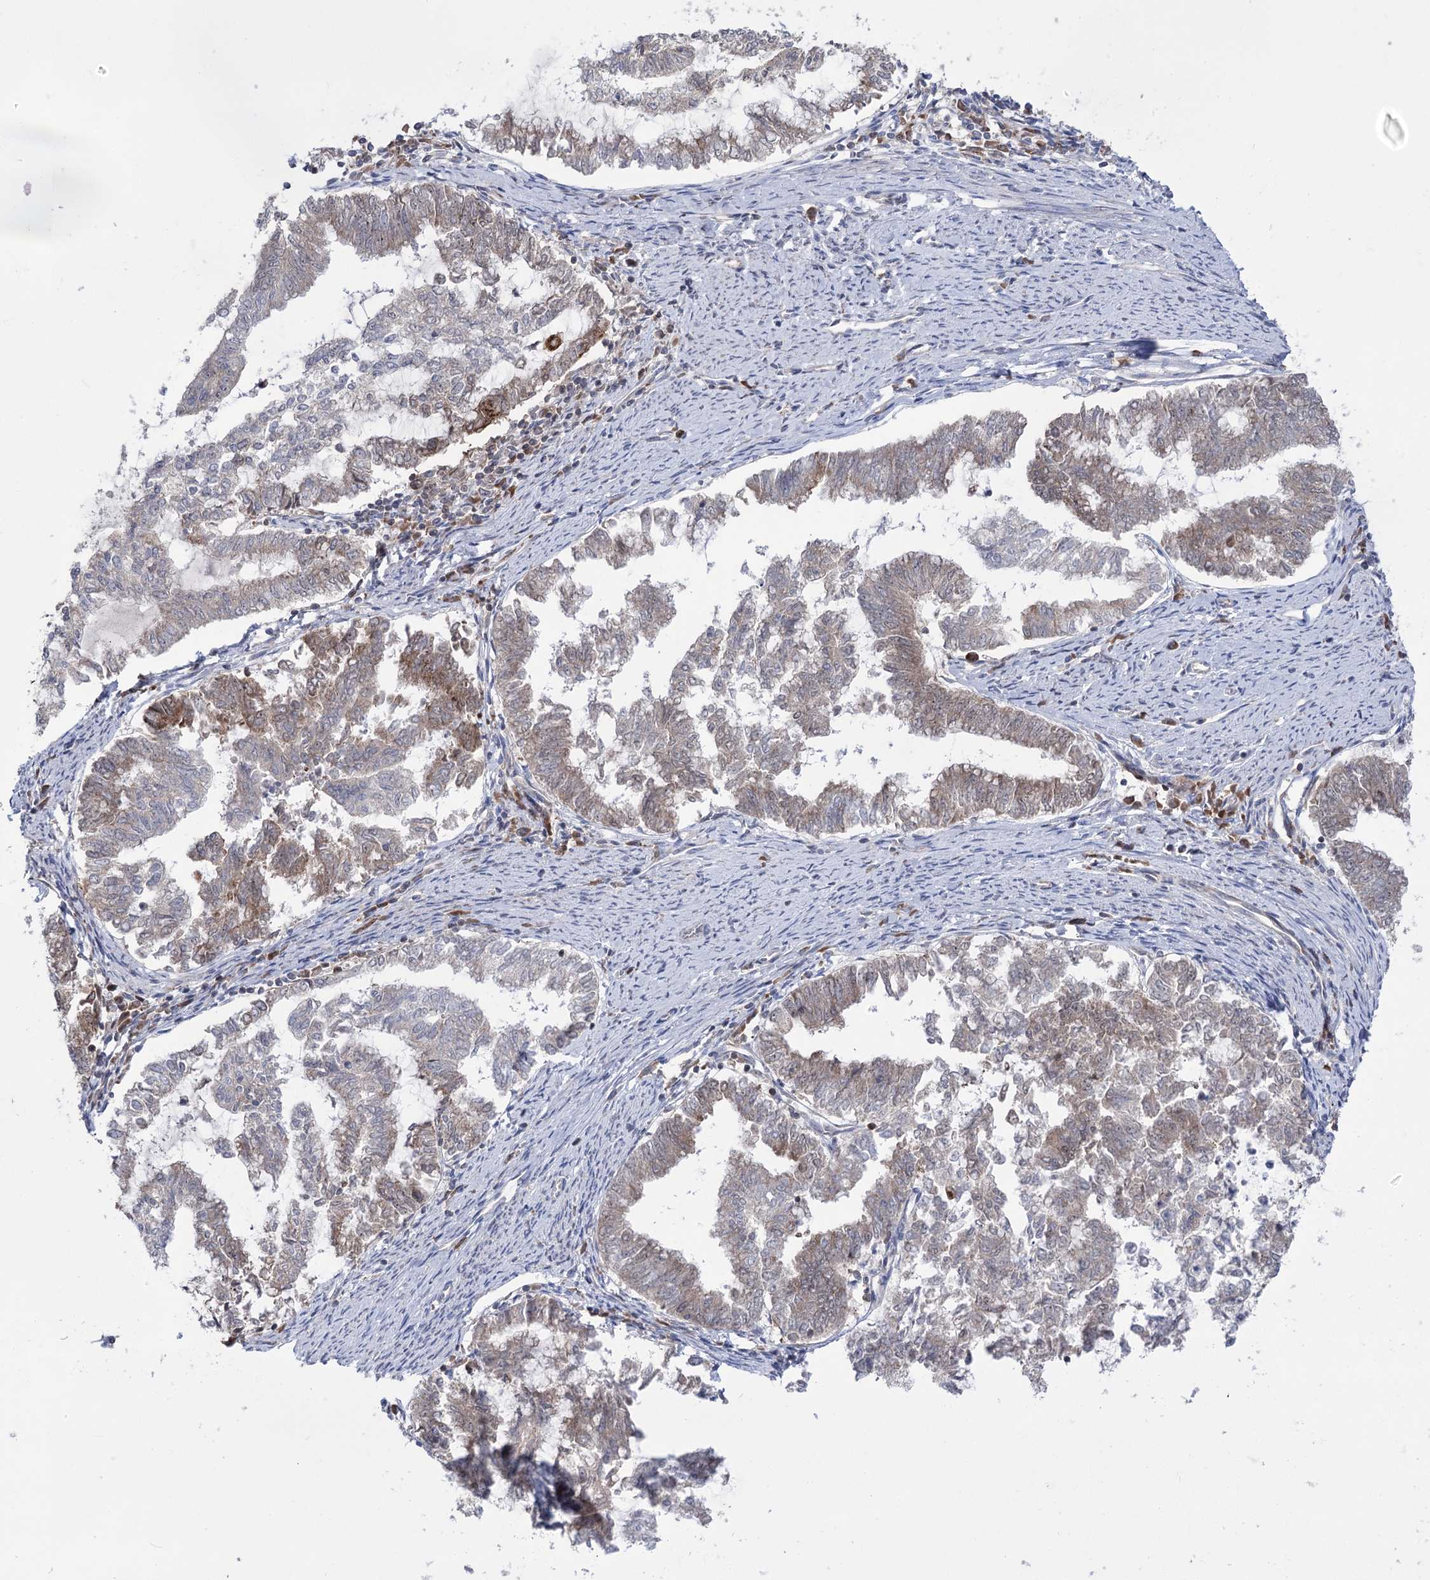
{"staining": {"intensity": "moderate", "quantity": "25%-75%", "location": "cytoplasmic/membranous"}, "tissue": "endometrial cancer", "cell_type": "Tumor cells", "image_type": "cancer", "snomed": [{"axis": "morphology", "description": "Adenocarcinoma, NOS"}, {"axis": "topography", "description": "Endometrium"}], "caption": "A brown stain shows moderate cytoplasmic/membranous expression of a protein in endometrial cancer (adenocarcinoma) tumor cells.", "gene": "ZNF622", "patient": {"sex": "female", "age": 79}}